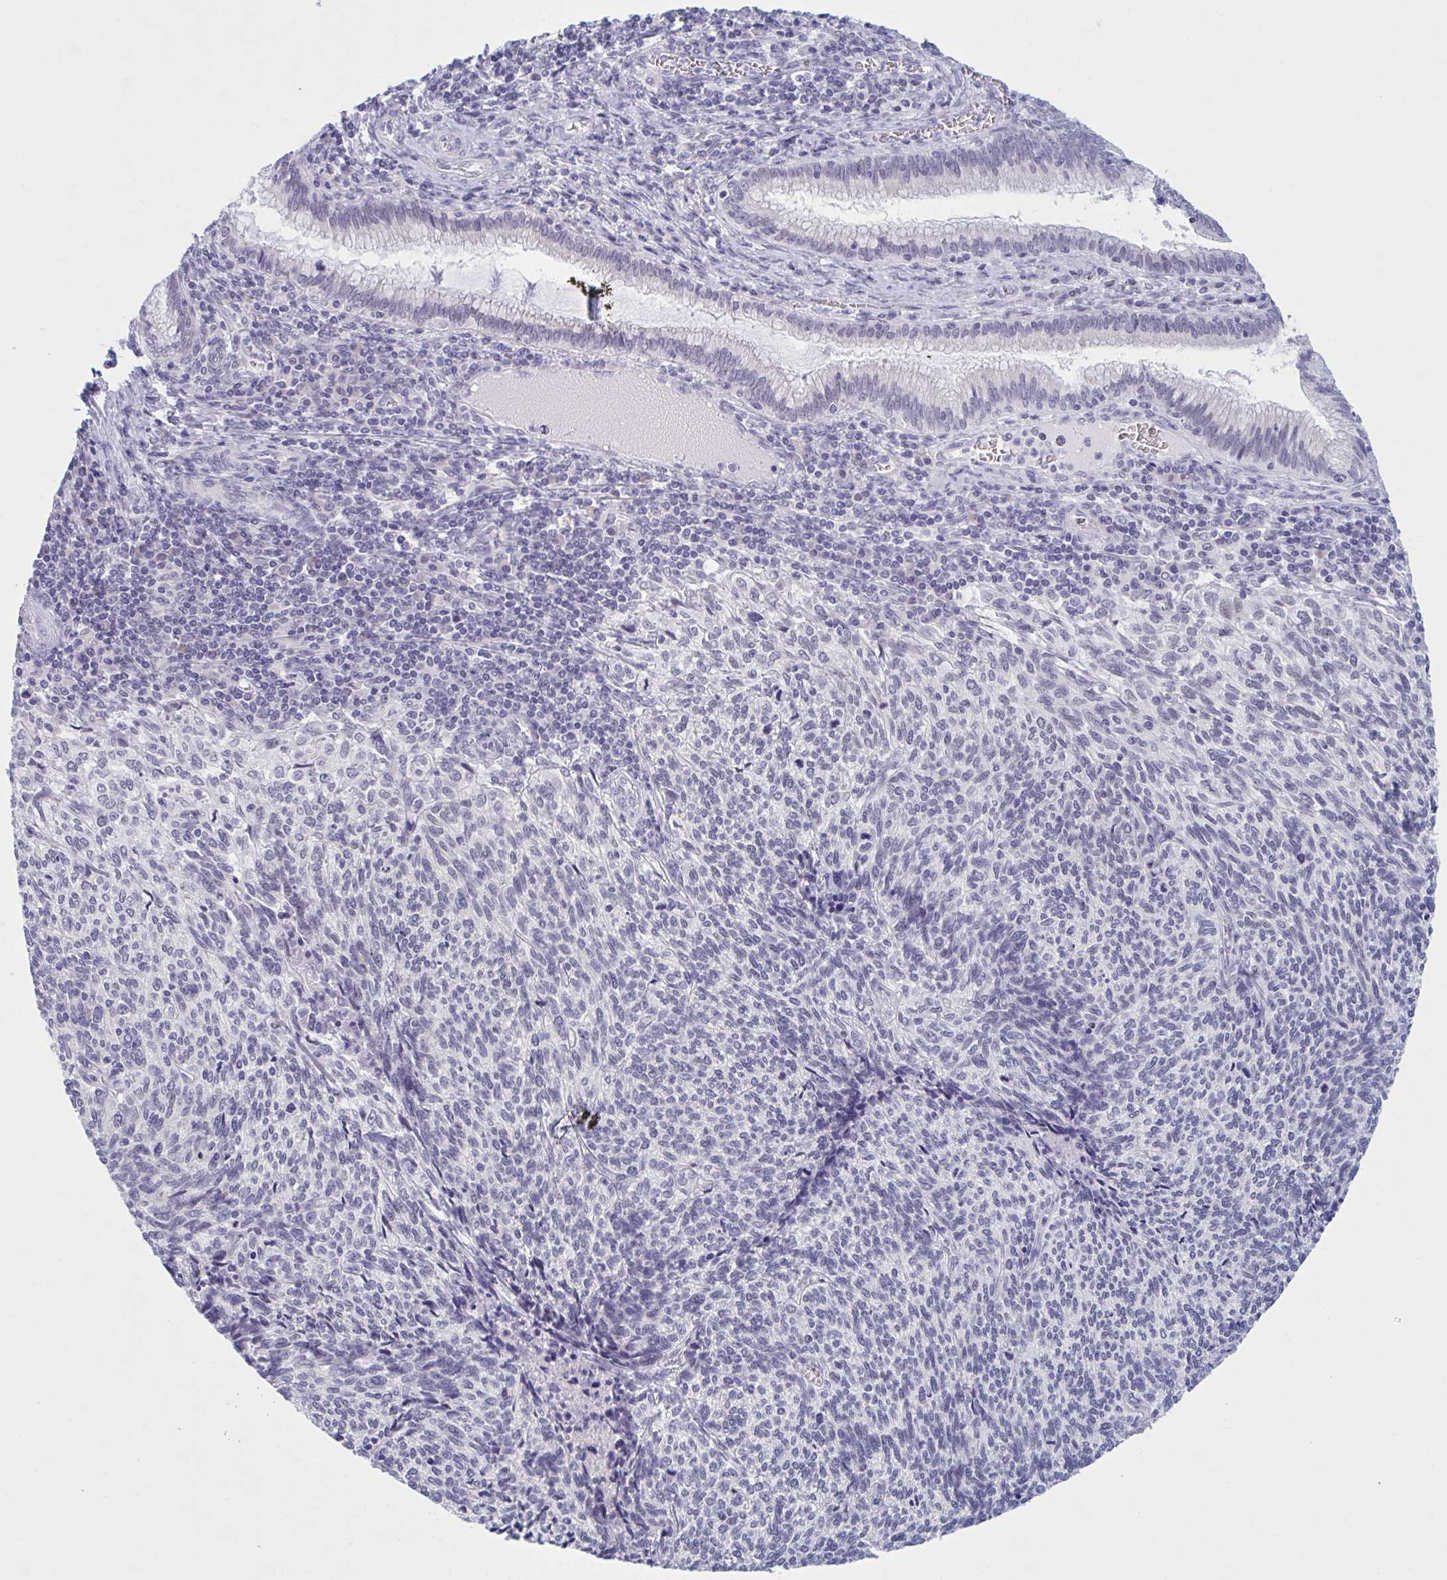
{"staining": {"intensity": "negative", "quantity": "none", "location": "none"}, "tissue": "cervical cancer", "cell_type": "Tumor cells", "image_type": "cancer", "snomed": [{"axis": "morphology", "description": "Squamous cell carcinoma, NOS"}, {"axis": "topography", "description": "Cervix"}], "caption": "Squamous cell carcinoma (cervical) stained for a protein using immunohistochemistry (IHC) reveals no staining tumor cells.", "gene": "CCDC105", "patient": {"sex": "female", "age": 45}}